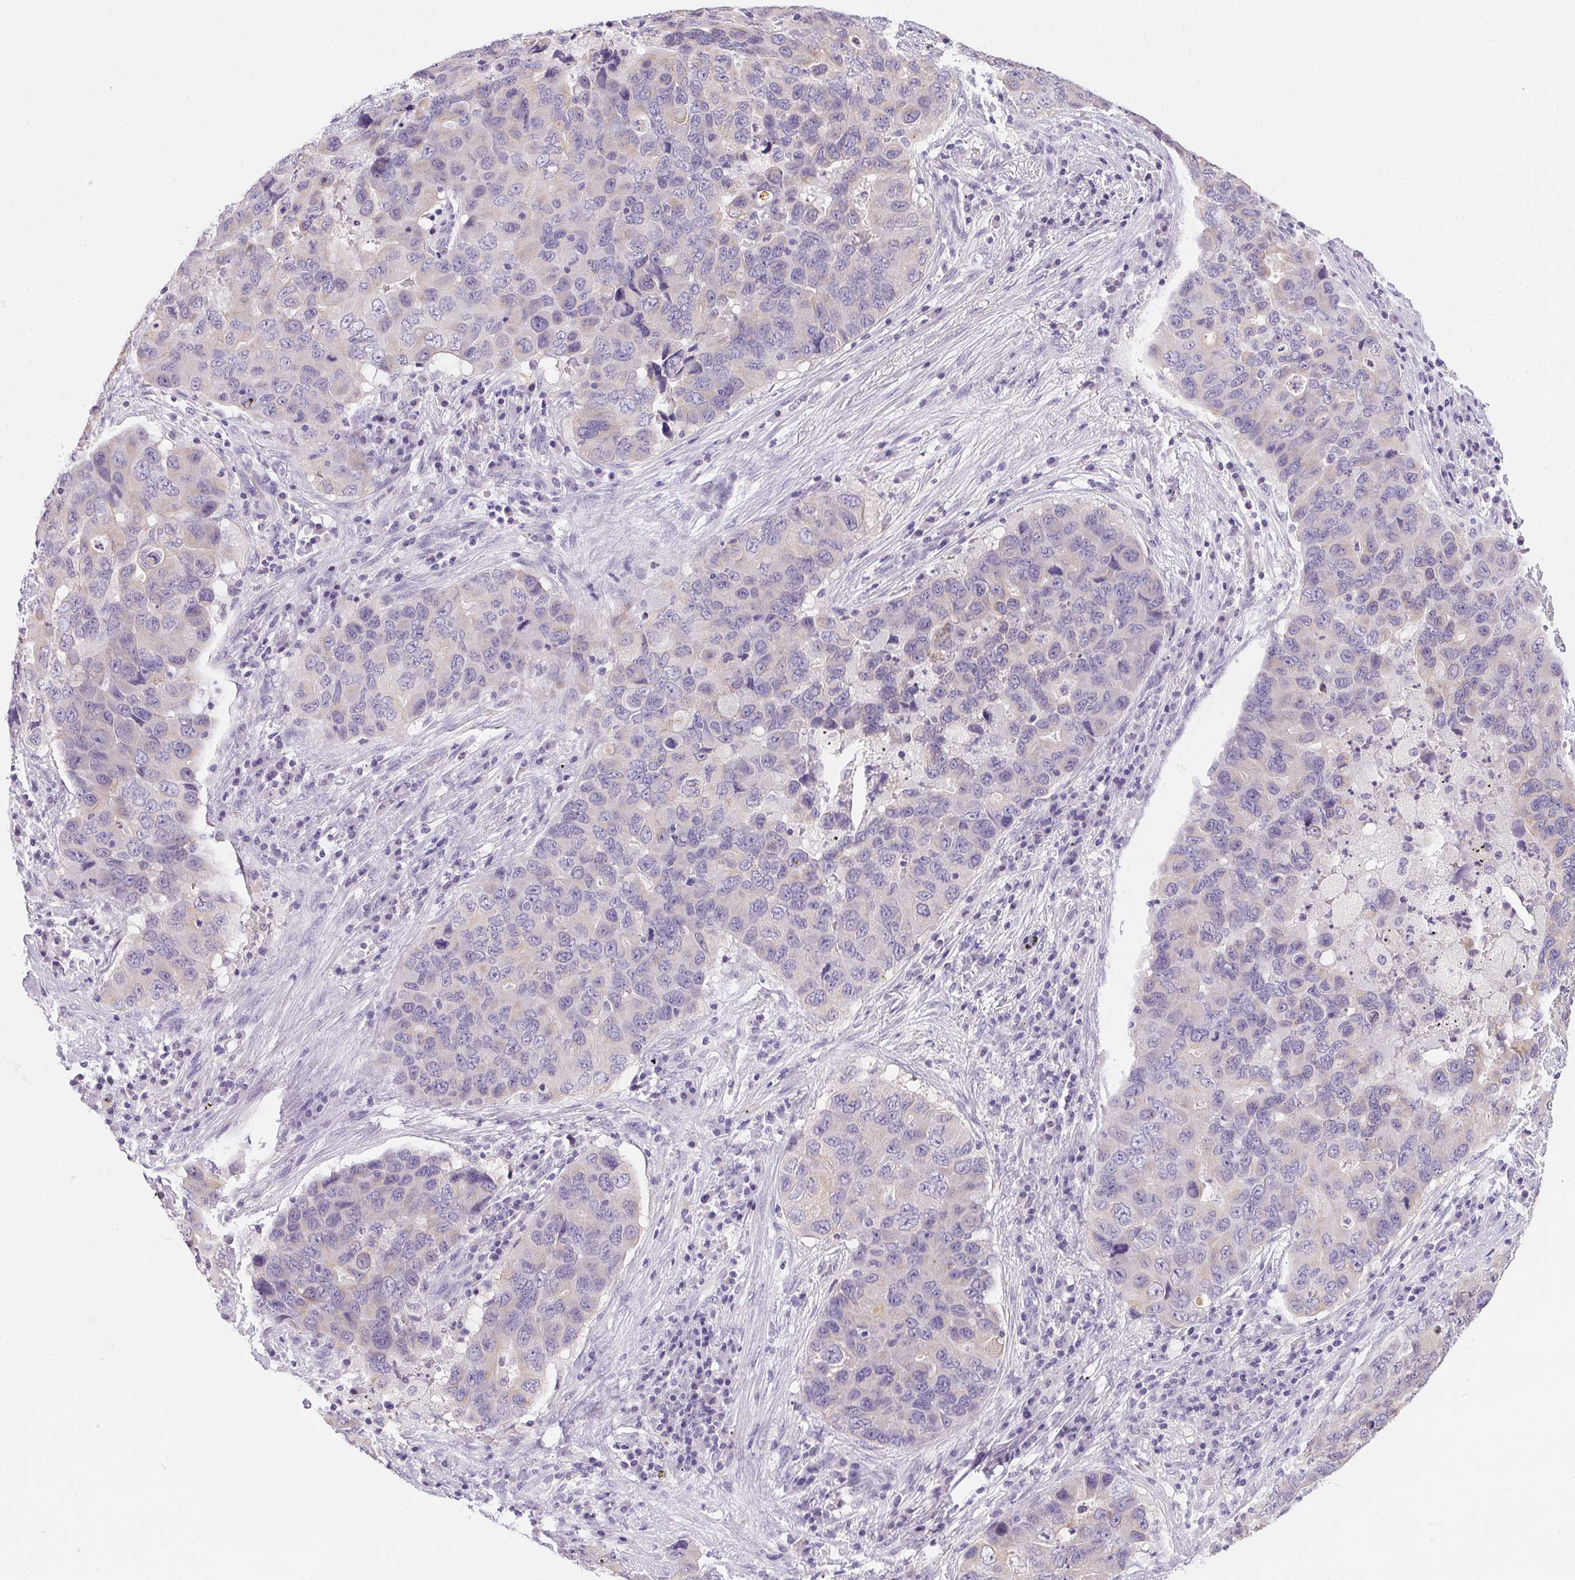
{"staining": {"intensity": "negative", "quantity": "none", "location": "none"}, "tissue": "lung cancer", "cell_type": "Tumor cells", "image_type": "cancer", "snomed": [{"axis": "morphology", "description": "Adenocarcinoma, NOS"}, {"axis": "morphology", "description": "Adenocarcinoma, metastatic, NOS"}, {"axis": "topography", "description": "Lymph node"}, {"axis": "topography", "description": "Lung"}], "caption": "Tumor cells are negative for protein expression in human lung adenocarcinoma.", "gene": "SLC17A7", "patient": {"sex": "female", "age": 54}}